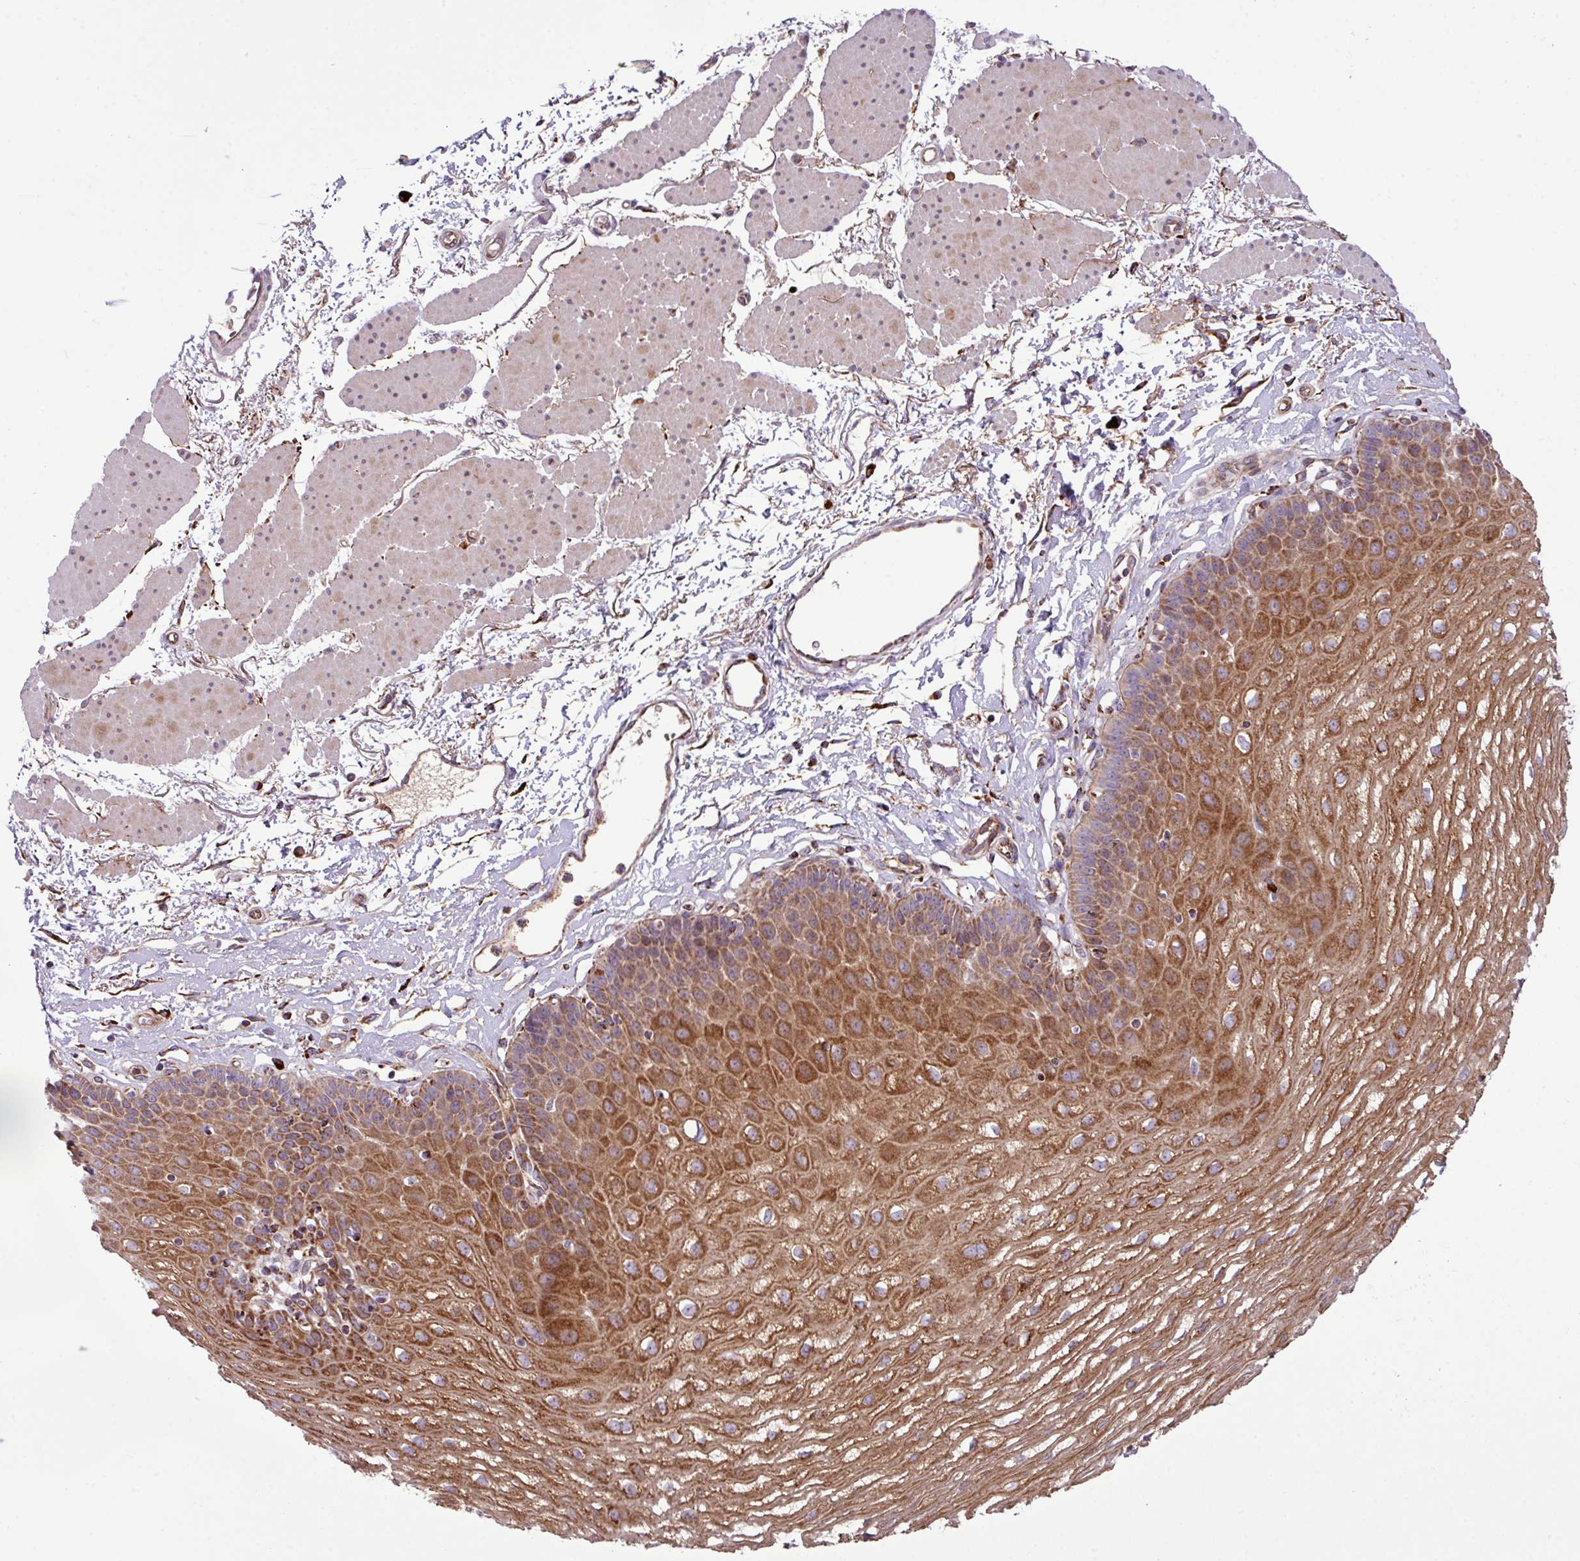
{"staining": {"intensity": "strong", "quantity": ">75%", "location": "cytoplasmic/membranous"}, "tissue": "esophagus", "cell_type": "Squamous epithelial cells", "image_type": "normal", "snomed": [{"axis": "morphology", "description": "Normal tissue, NOS"}, {"axis": "topography", "description": "Esophagus"}], "caption": "The histopathology image reveals staining of unremarkable esophagus, revealing strong cytoplasmic/membranous protein staining (brown color) within squamous epithelial cells.", "gene": "ZNF569", "patient": {"sex": "female", "age": 81}}